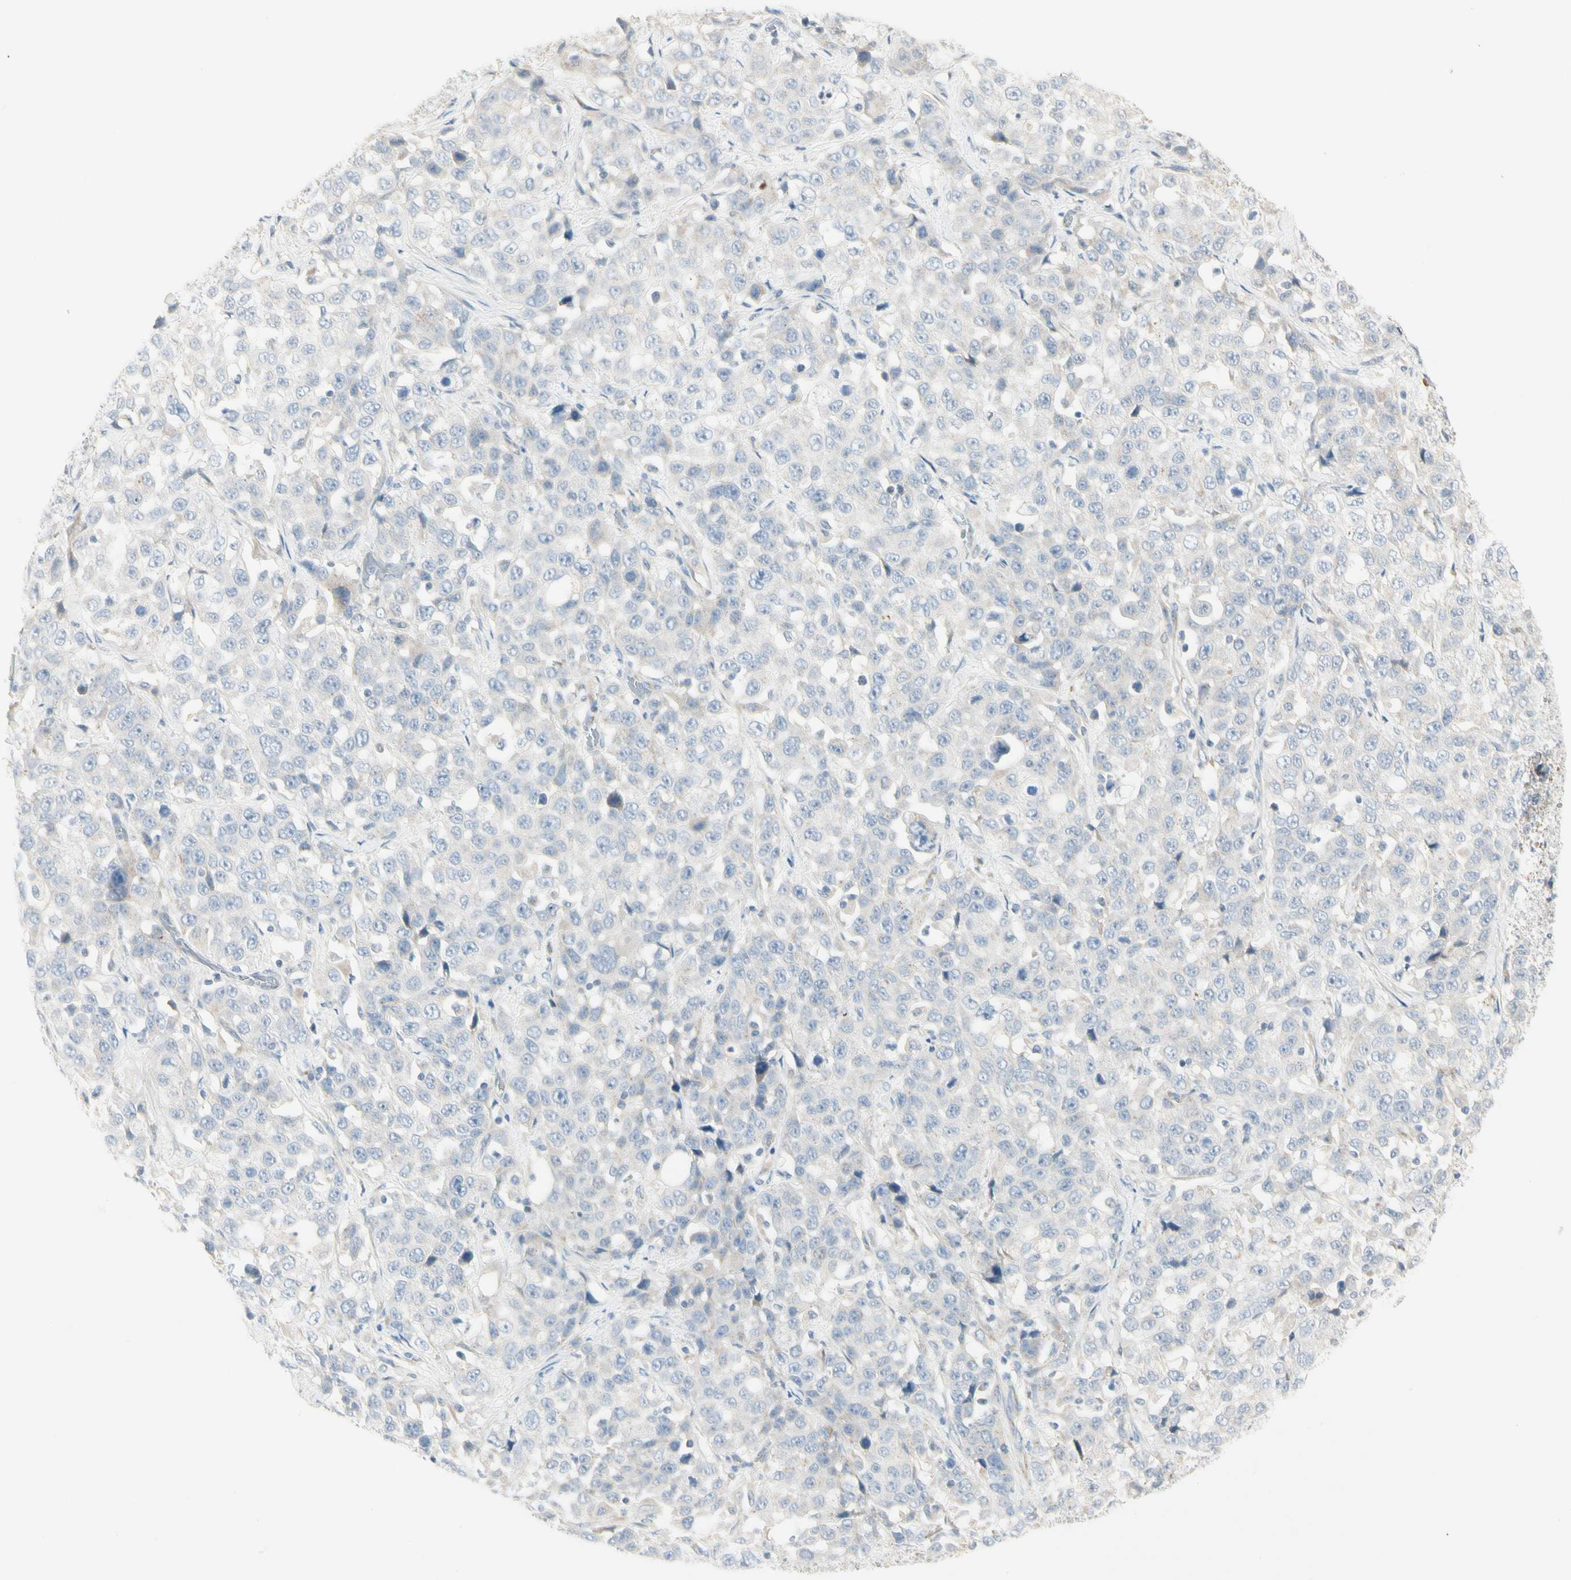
{"staining": {"intensity": "negative", "quantity": "none", "location": "none"}, "tissue": "stomach cancer", "cell_type": "Tumor cells", "image_type": "cancer", "snomed": [{"axis": "morphology", "description": "Normal tissue, NOS"}, {"axis": "morphology", "description": "Adenocarcinoma, NOS"}, {"axis": "topography", "description": "Stomach"}], "caption": "Image shows no significant protein expression in tumor cells of stomach adenocarcinoma.", "gene": "ALDH18A1", "patient": {"sex": "male", "age": 48}}